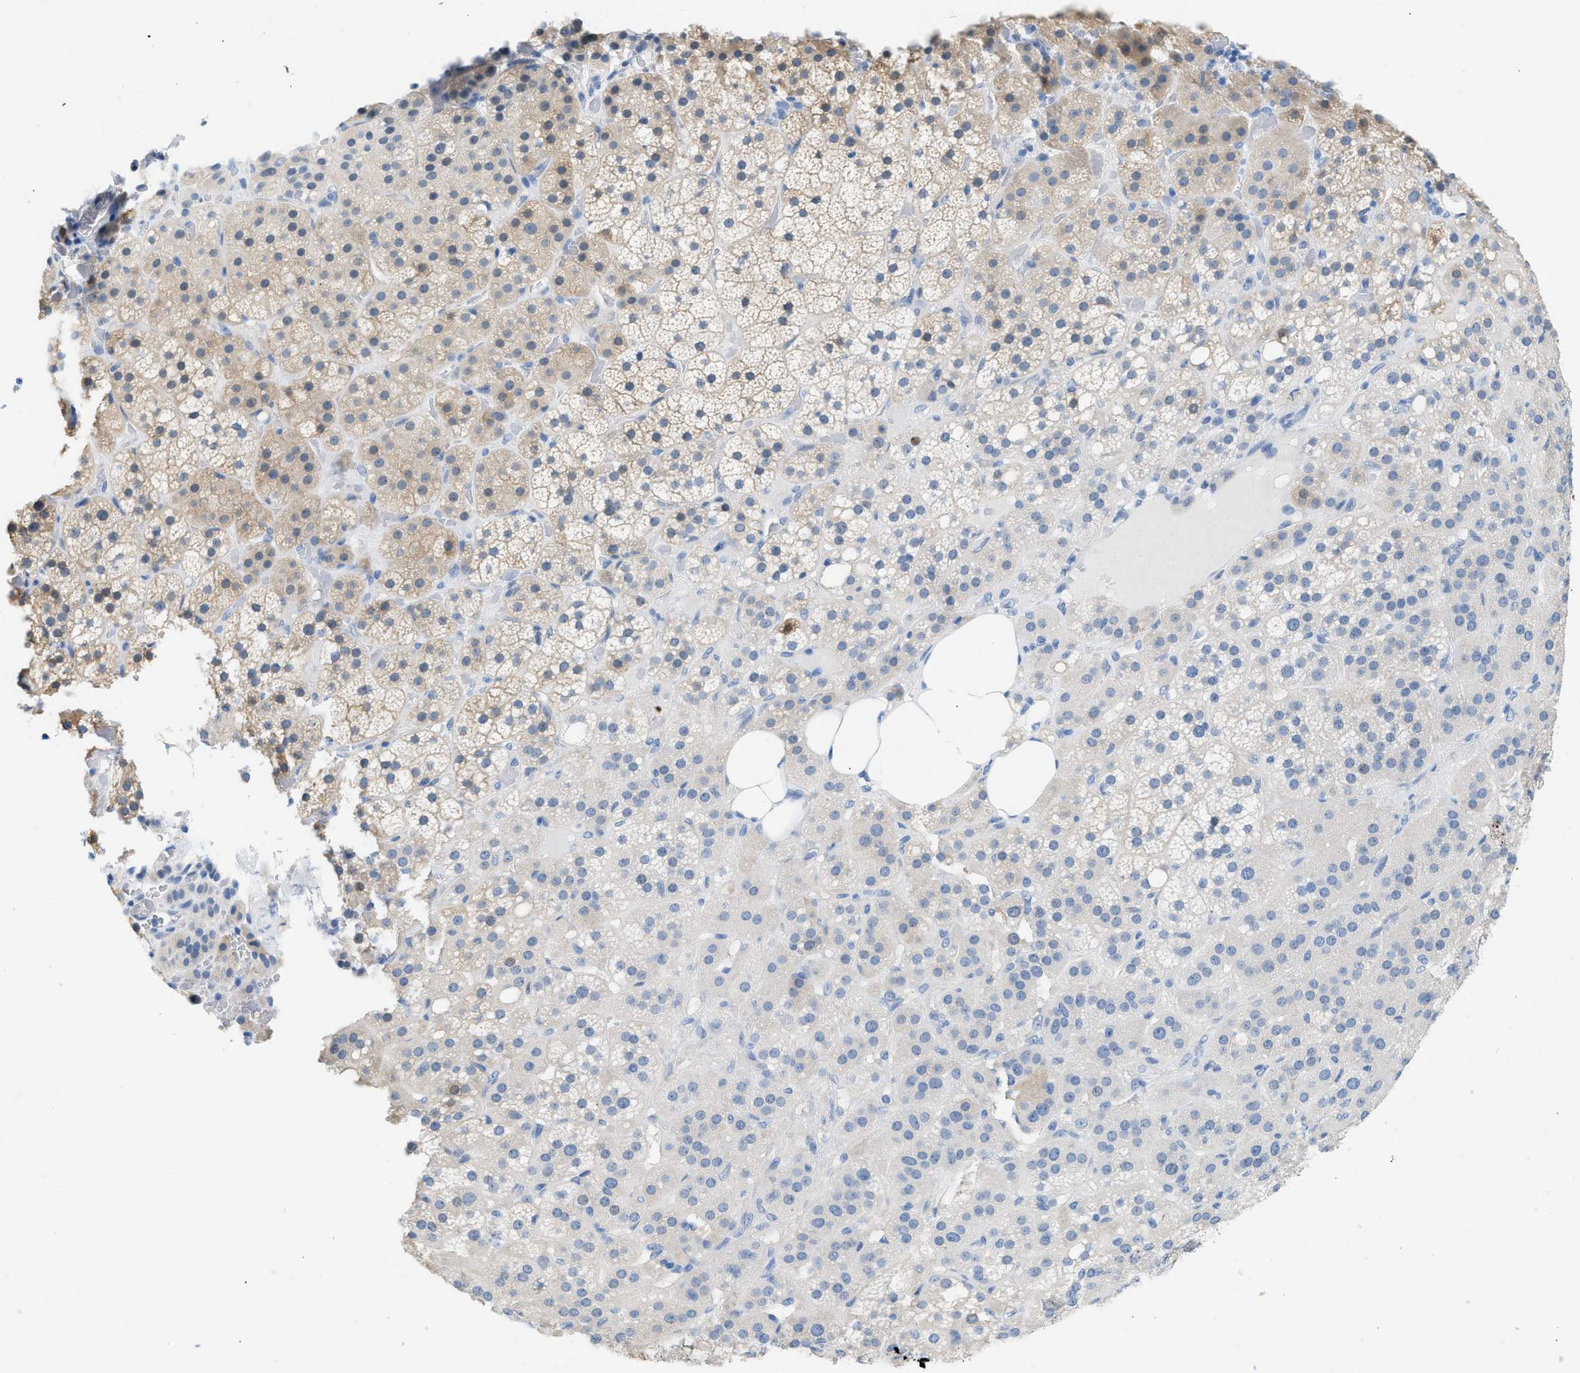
{"staining": {"intensity": "weak", "quantity": "<25%", "location": "cytoplasmic/membranous"}, "tissue": "adrenal gland", "cell_type": "Glandular cells", "image_type": "normal", "snomed": [{"axis": "morphology", "description": "Normal tissue, NOS"}, {"axis": "topography", "description": "Adrenal gland"}], "caption": "Histopathology image shows no protein positivity in glandular cells of unremarkable adrenal gland.", "gene": "SPAM1", "patient": {"sex": "female", "age": 59}}